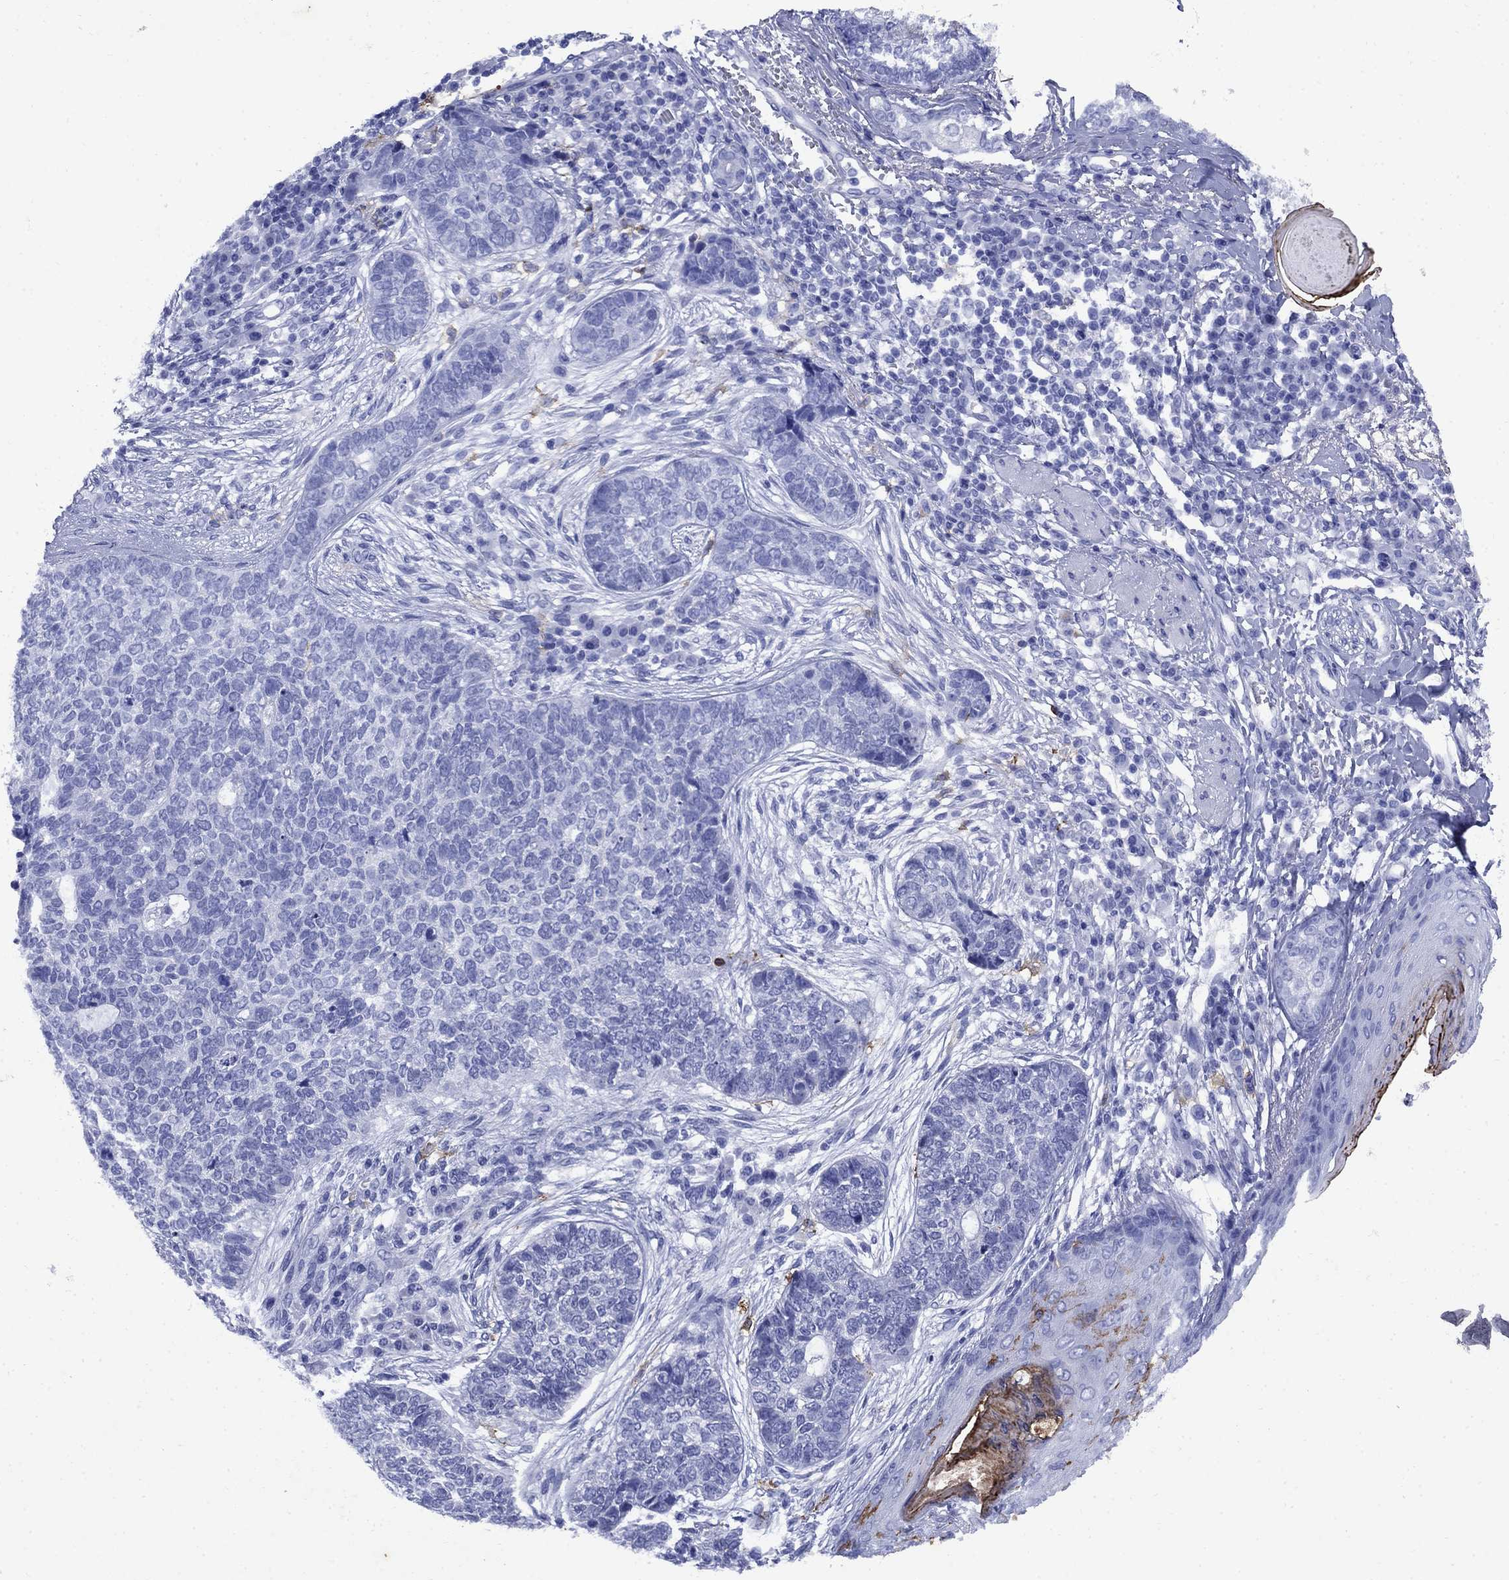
{"staining": {"intensity": "negative", "quantity": "none", "location": "none"}, "tissue": "skin cancer", "cell_type": "Tumor cells", "image_type": "cancer", "snomed": [{"axis": "morphology", "description": "Basal cell carcinoma"}, {"axis": "topography", "description": "Skin"}], "caption": "Basal cell carcinoma (skin) stained for a protein using immunohistochemistry (IHC) exhibits no expression tumor cells.", "gene": "CD1A", "patient": {"sex": "female", "age": 69}}